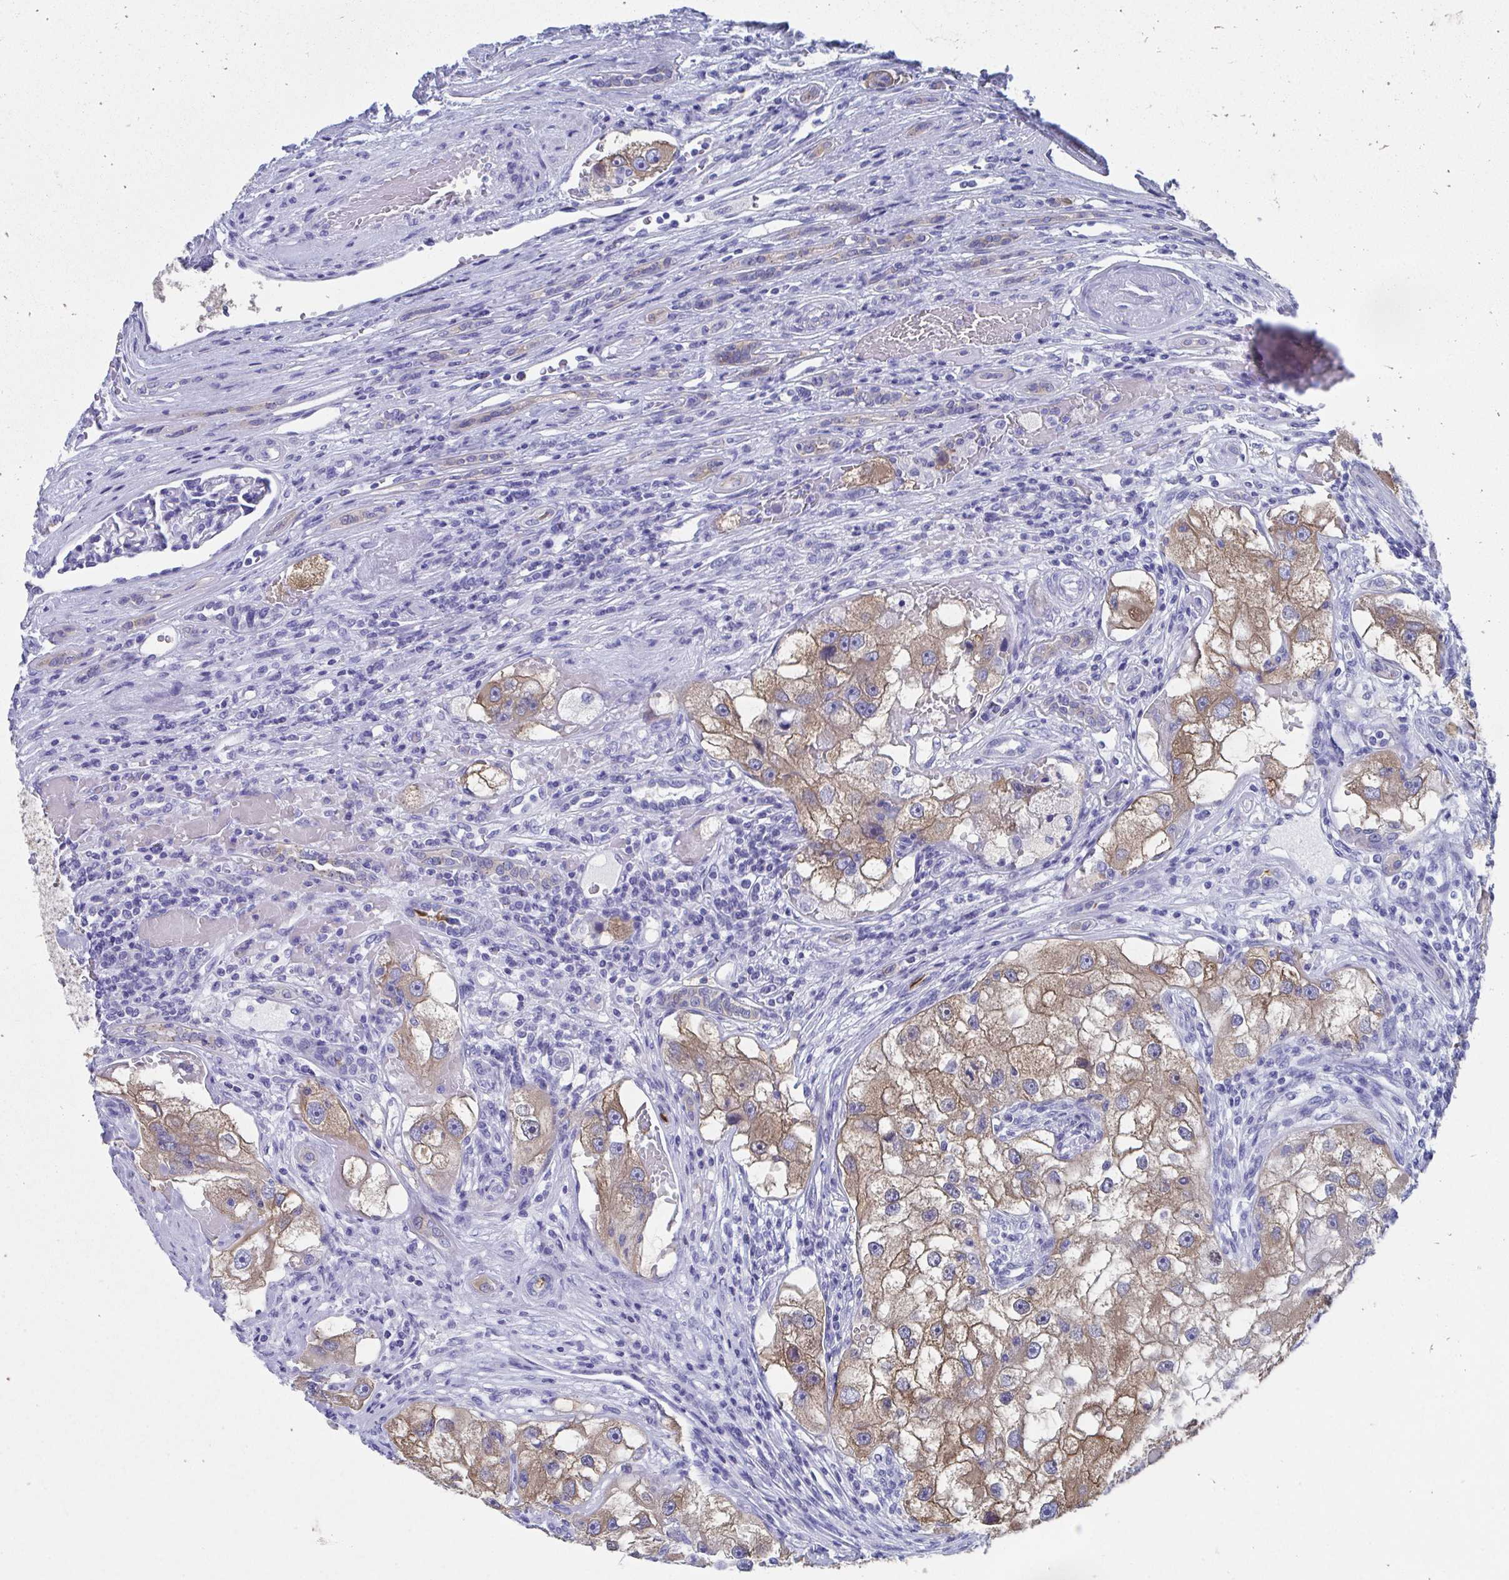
{"staining": {"intensity": "moderate", "quantity": ">75%", "location": "cytoplasmic/membranous"}, "tissue": "renal cancer", "cell_type": "Tumor cells", "image_type": "cancer", "snomed": [{"axis": "morphology", "description": "Adenocarcinoma, NOS"}, {"axis": "topography", "description": "Kidney"}], "caption": "Renal cancer stained with immunohistochemistry exhibits moderate cytoplasmic/membranous positivity in approximately >75% of tumor cells. Immunohistochemistry stains the protein of interest in brown and the nuclei are stained blue.", "gene": "HGD", "patient": {"sex": "male", "age": 63}}